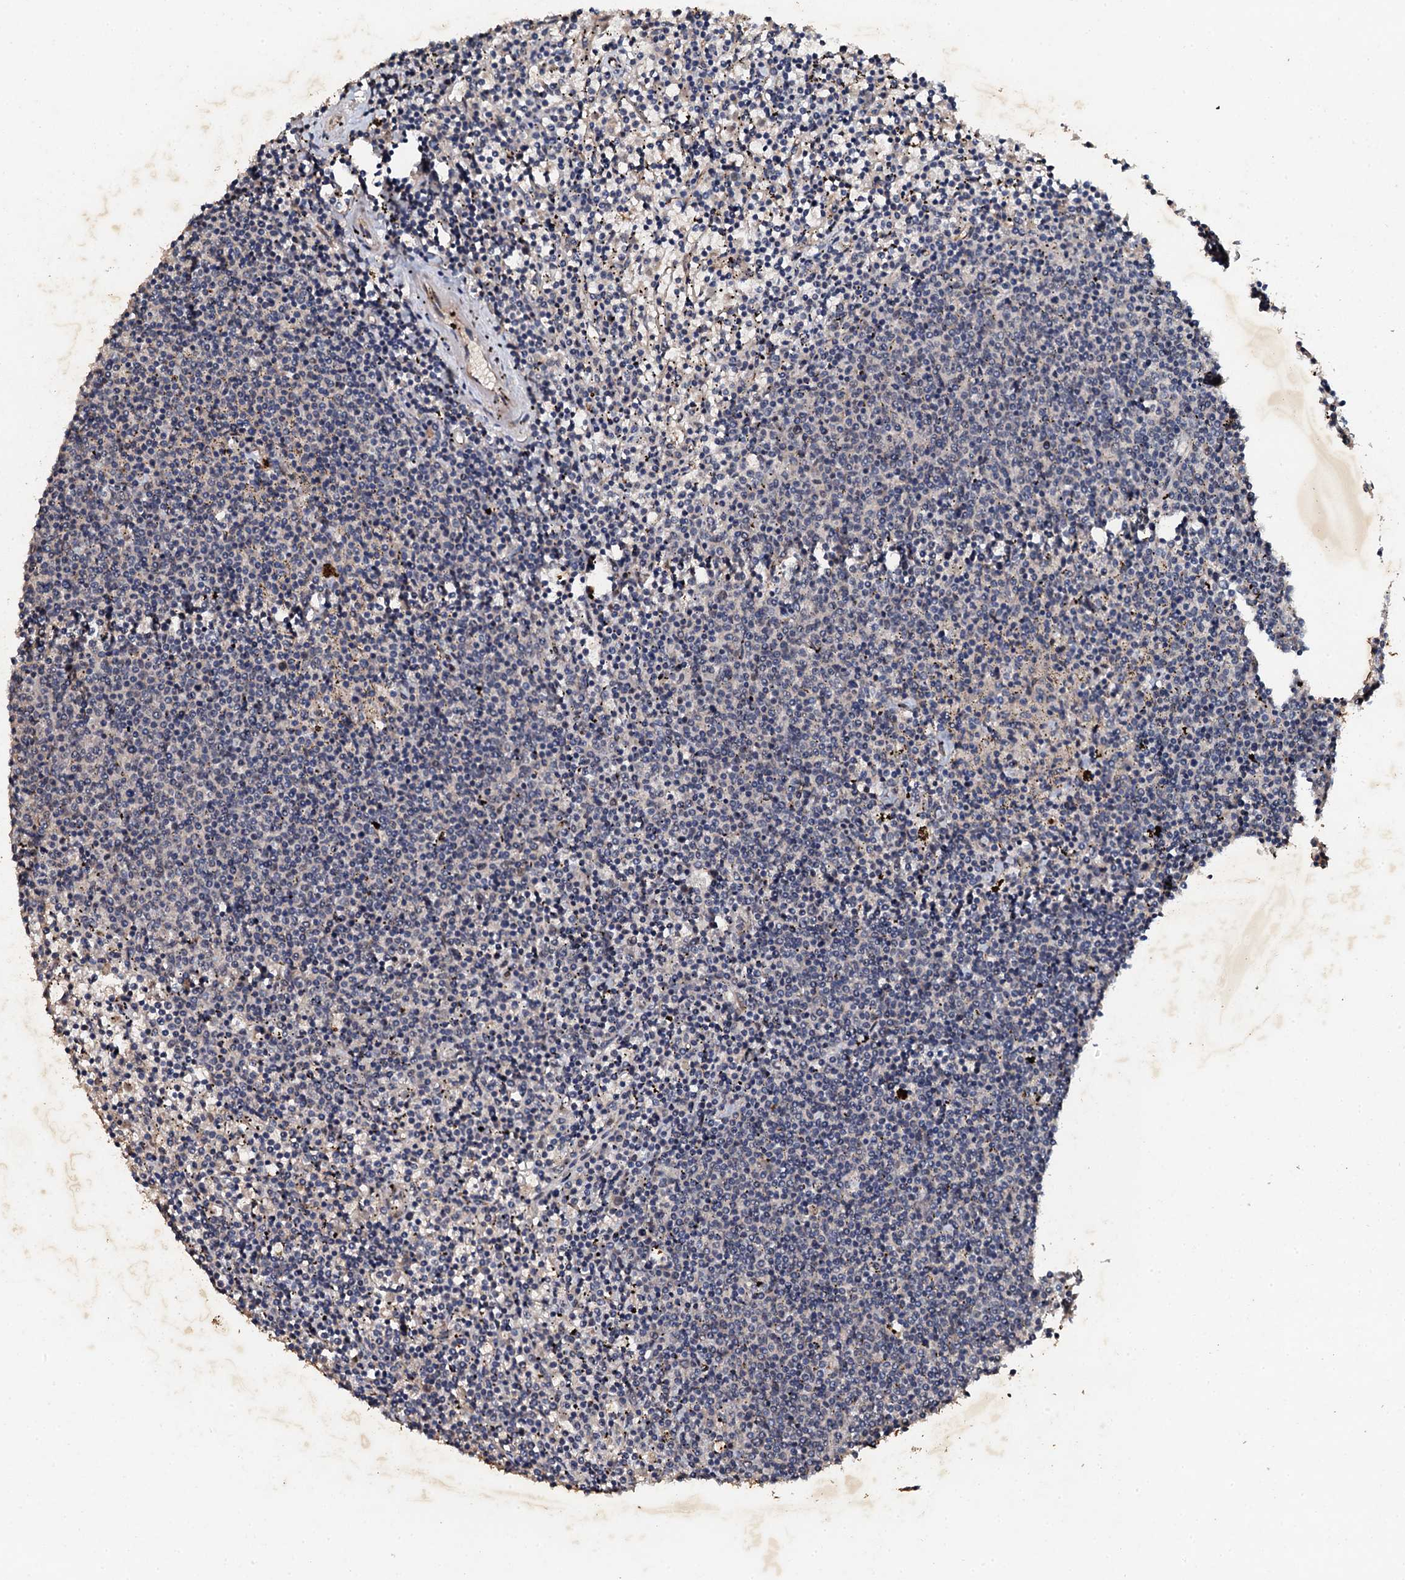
{"staining": {"intensity": "negative", "quantity": "none", "location": "none"}, "tissue": "lymphoma", "cell_type": "Tumor cells", "image_type": "cancer", "snomed": [{"axis": "morphology", "description": "Malignant lymphoma, non-Hodgkin's type, Low grade"}, {"axis": "topography", "description": "Spleen"}], "caption": "This is a histopathology image of immunohistochemistry staining of lymphoma, which shows no expression in tumor cells.", "gene": "ADAMTS10", "patient": {"sex": "female", "age": 50}}